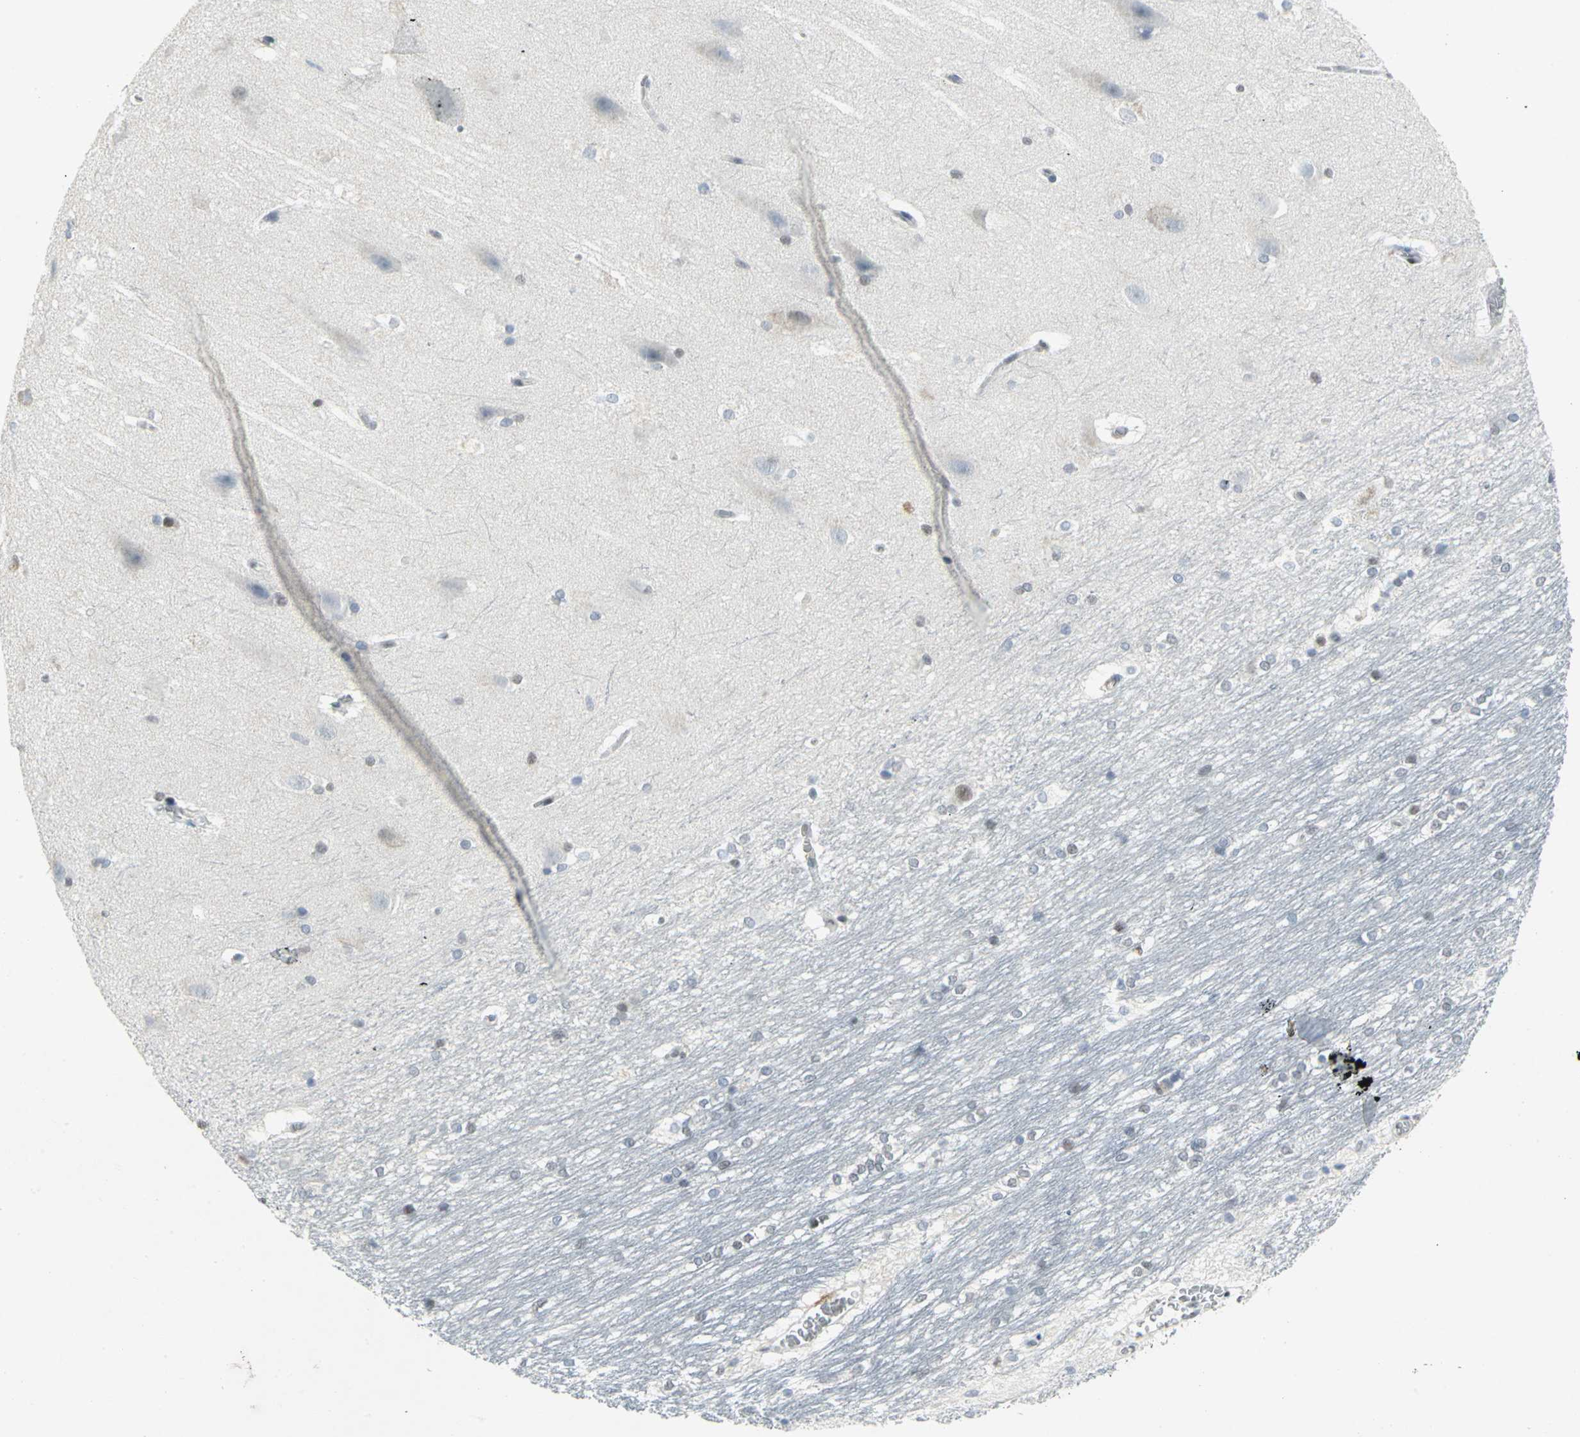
{"staining": {"intensity": "weak", "quantity": "<25%", "location": "nuclear"}, "tissue": "hippocampus", "cell_type": "Glial cells", "image_type": "normal", "snomed": [{"axis": "morphology", "description": "Normal tissue, NOS"}, {"axis": "topography", "description": "Hippocampus"}], "caption": "DAB (3,3'-diaminobenzidine) immunohistochemical staining of normal human hippocampus exhibits no significant staining in glial cells. (Stains: DAB immunohistochemistry (IHC) with hematoxylin counter stain, Microscopy: brightfield microscopy at high magnification).", "gene": "RPA1", "patient": {"sex": "female", "age": 19}}